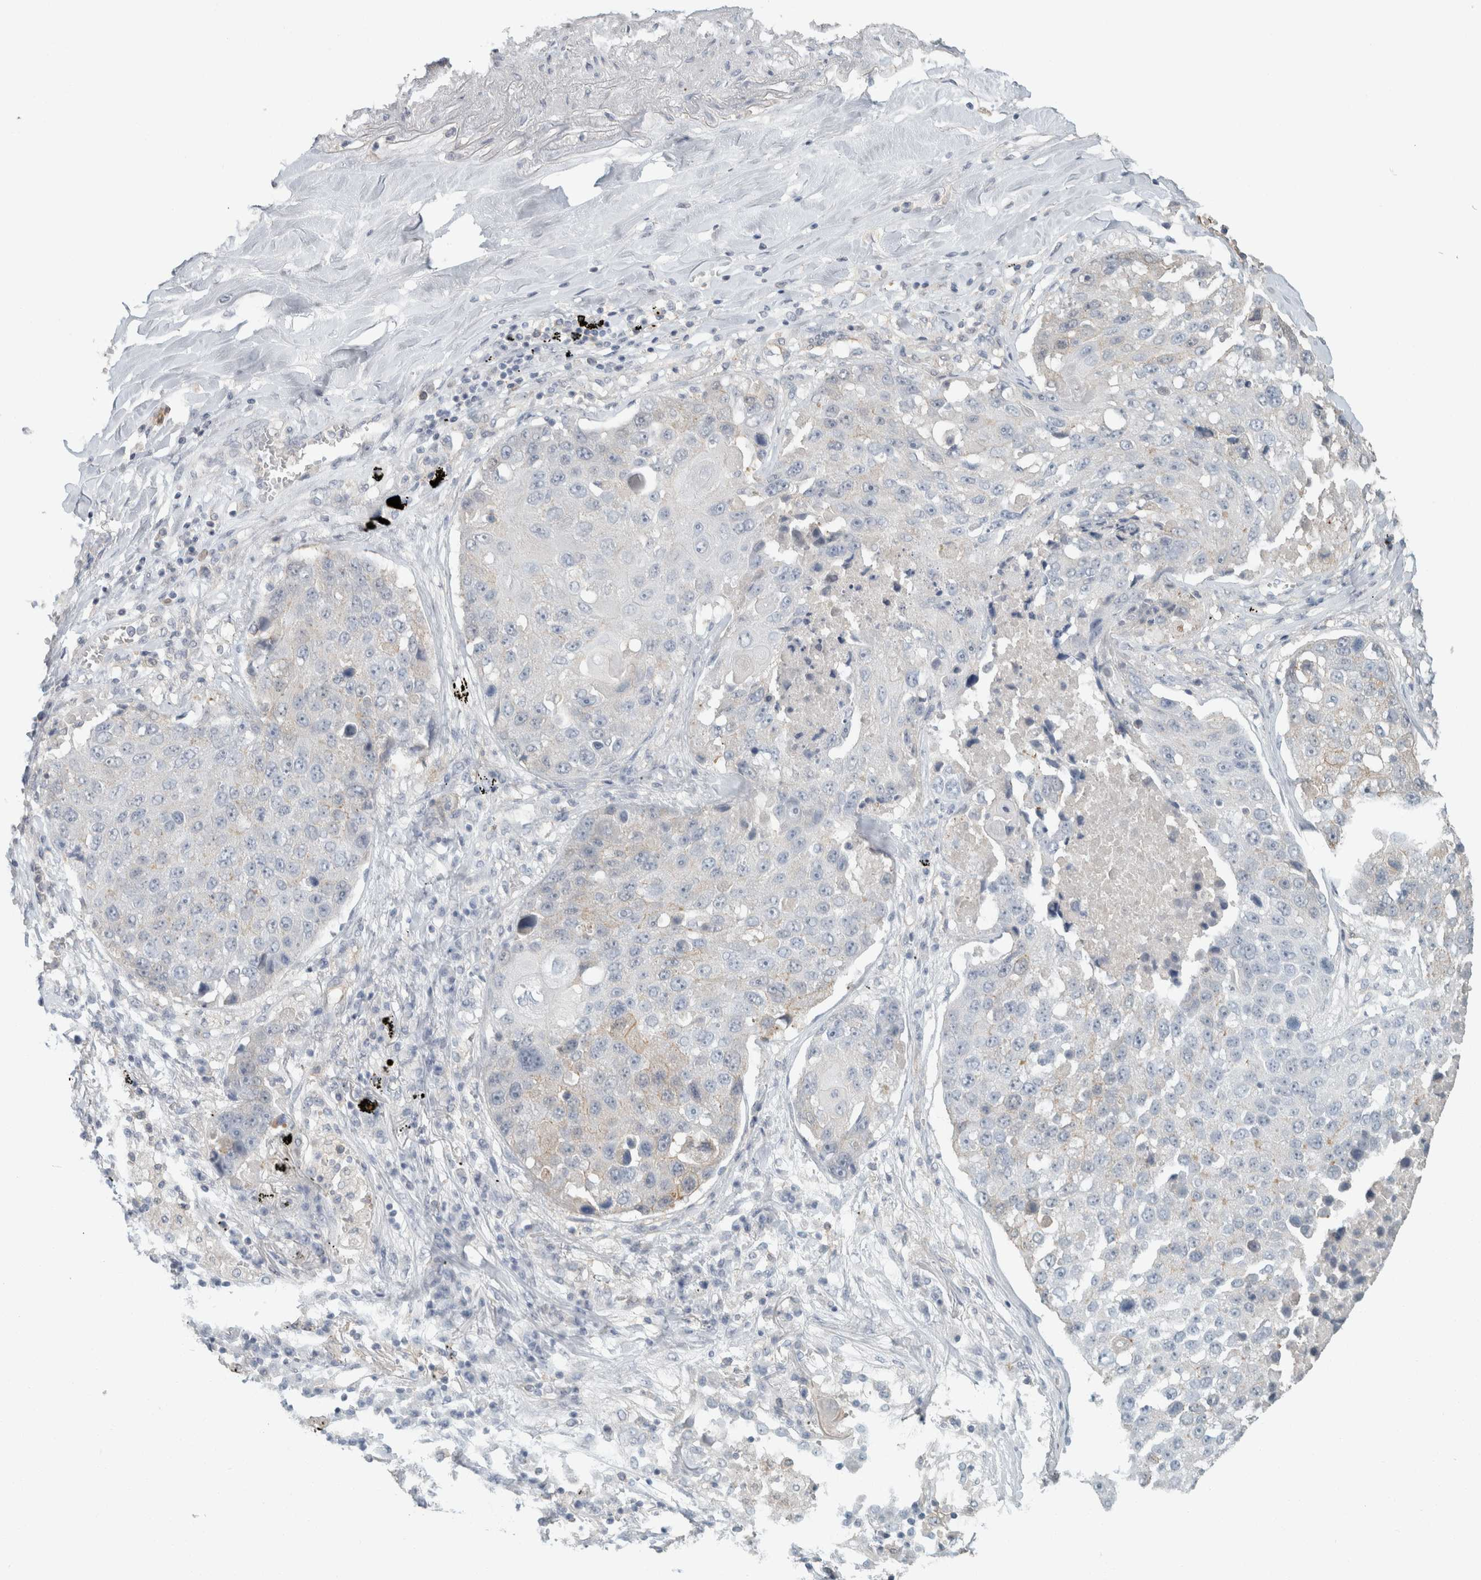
{"staining": {"intensity": "negative", "quantity": "none", "location": "none"}, "tissue": "lung cancer", "cell_type": "Tumor cells", "image_type": "cancer", "snomed": [{"axis": "morphology", "description": "Squamous cell carcinoma, NOS"}, {"axis": "topography", "description": "Lung"}], "caption": "There is no significant positivity in tumor cells of lung cancer (squamous cell carcinoma). (Stains: DAB (3,3'-diaminobenzidine) IHC with hematoxylin counter stain, Microscopy: brightfield microscopy at high magnification).", "gene": "SCIN", "patient": {"sex": "male", "age": 61}}